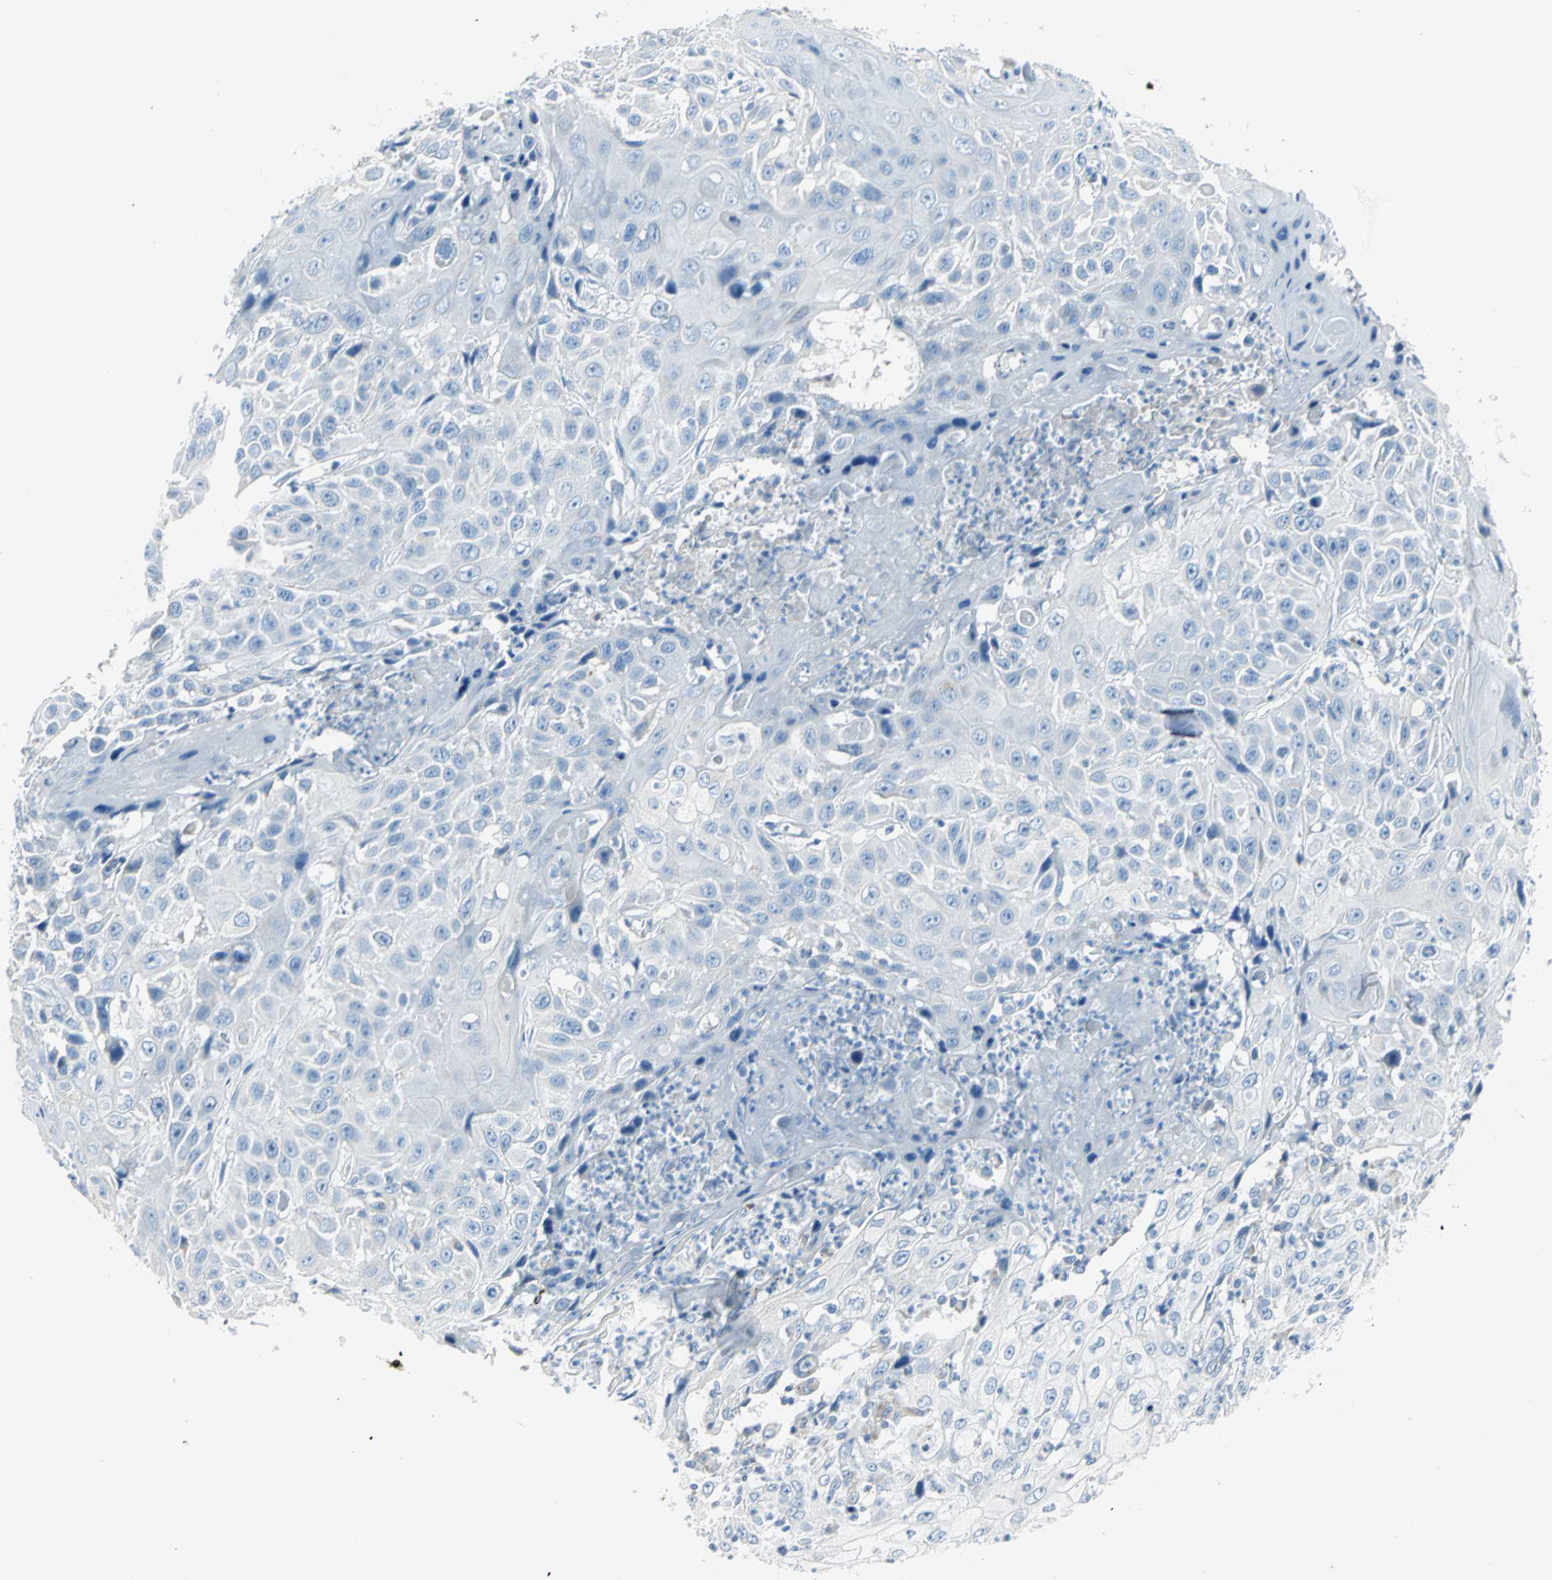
{"staining": {"intensity": "negative", "quantity": "none", "location": "none"}, "tissue": "cervical cancer", "cell_type": "Tumor cells", "image_type": "cancer", "snomed": [{"axis": "morphology", "description": "Squamous cell carcinoma, NOS"}, {"axis": "topography", "description": "Cervix"}], "caption": "Immunohistochemical staining of human cervical cancer (squamous cell carcinoma) demonstrates no significant staining in tumor cells.", "gene": "ALOX15", "patient": {"sex": "female", "age": 39}}